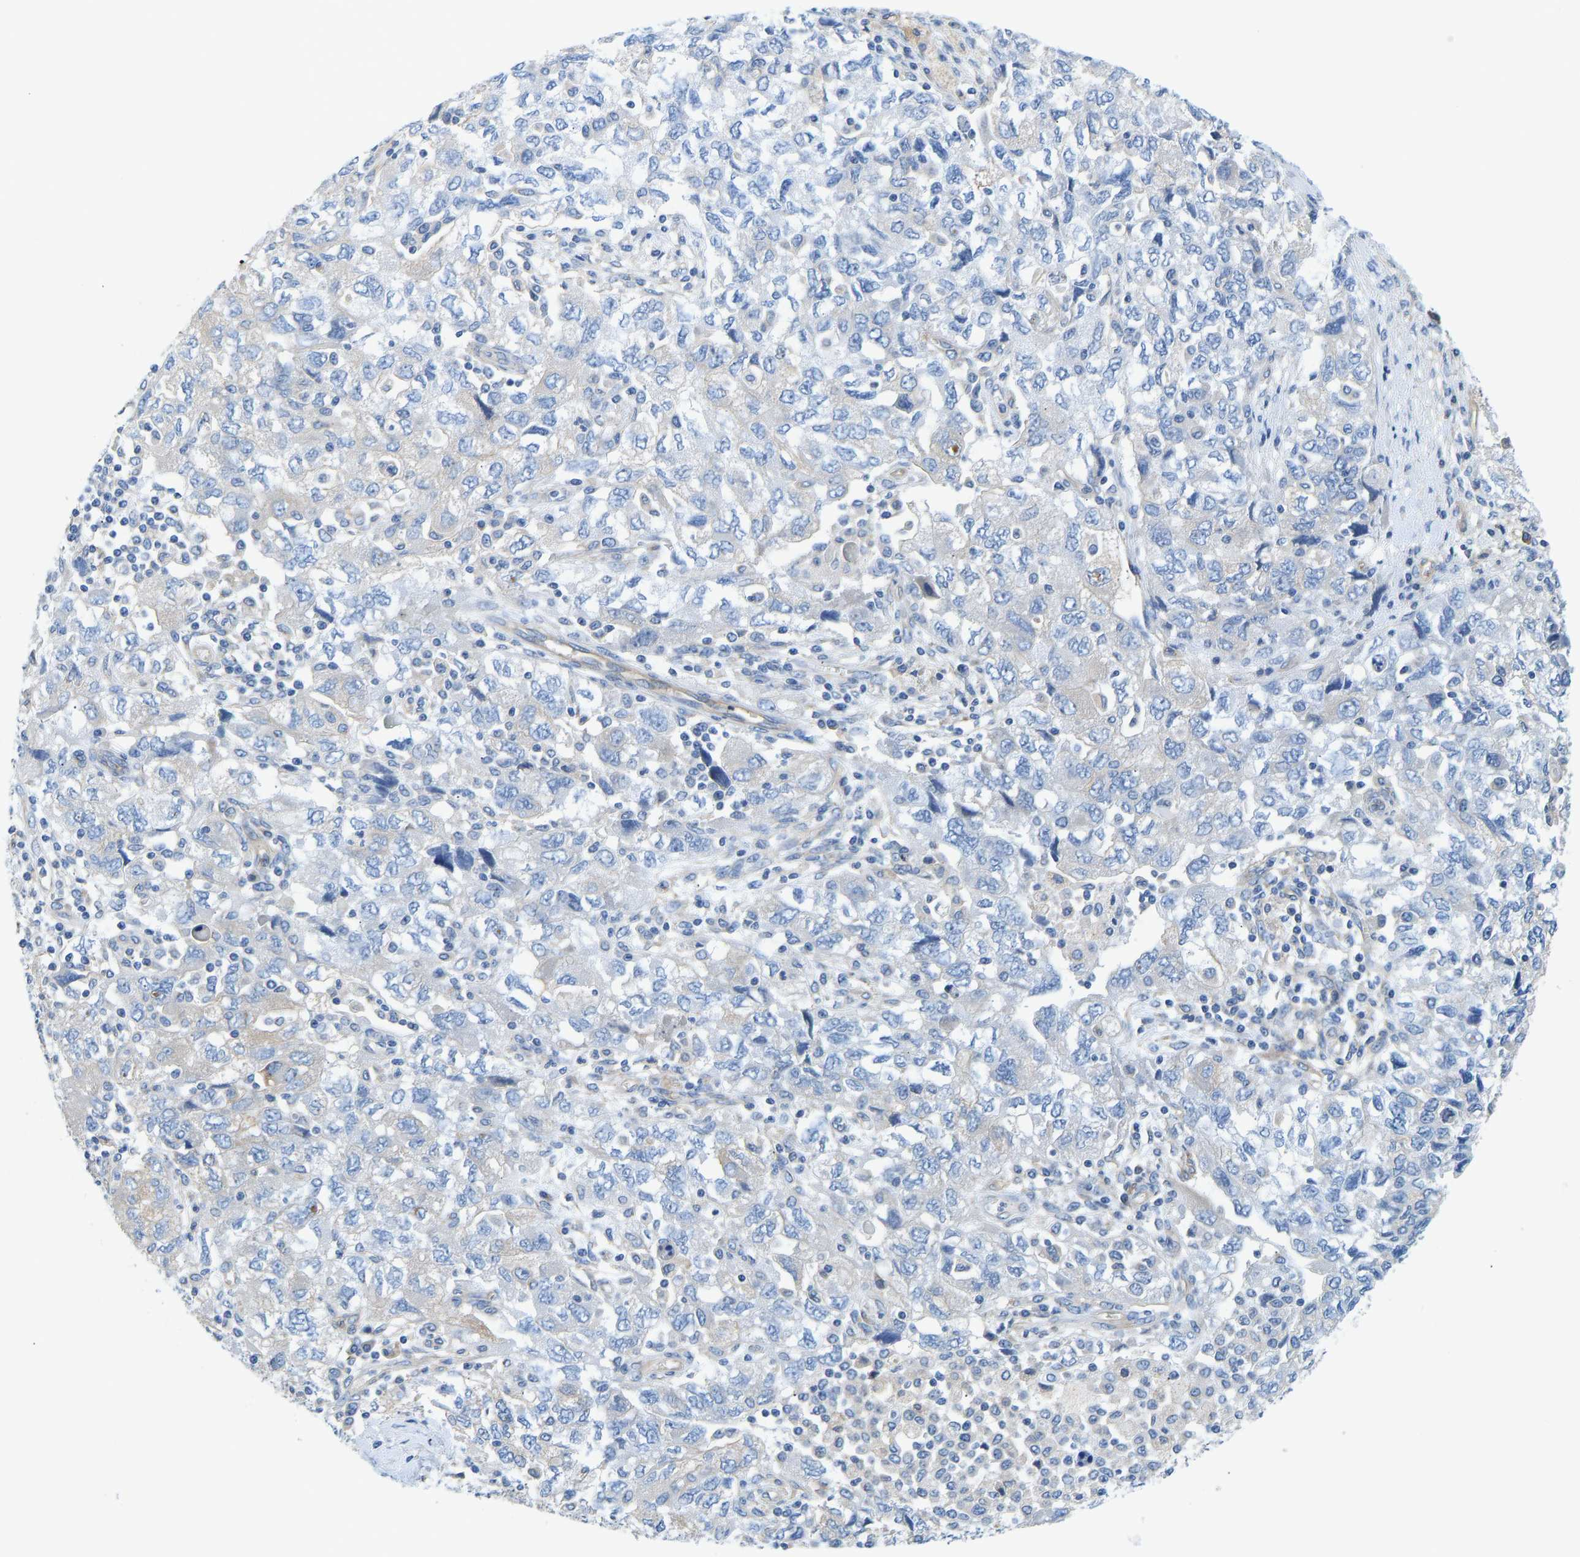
{"staining": {"intensity": "negative", "quantity": "none", "location": "none"}, "tissue": "ovarian cancer", "cell_type": "Tumor cells", "image_type": "cancer", "snomed": [{"axis": "morphology", "description": "Carcinoma, NOS"}, {"axis": "morphology", "description": "Cystadenocarcinoma, serous, NOS"}, {"axis": "topography", "description": "Ovary"}], "caption": "Immunohistochemistry micrograph of ovarian serous cystadenocarcinoma stained for a protein (brown), which reveals no expression in tumor cells.", "gene": "CHAD", "patient": {"sex": "female", "age": 69}}